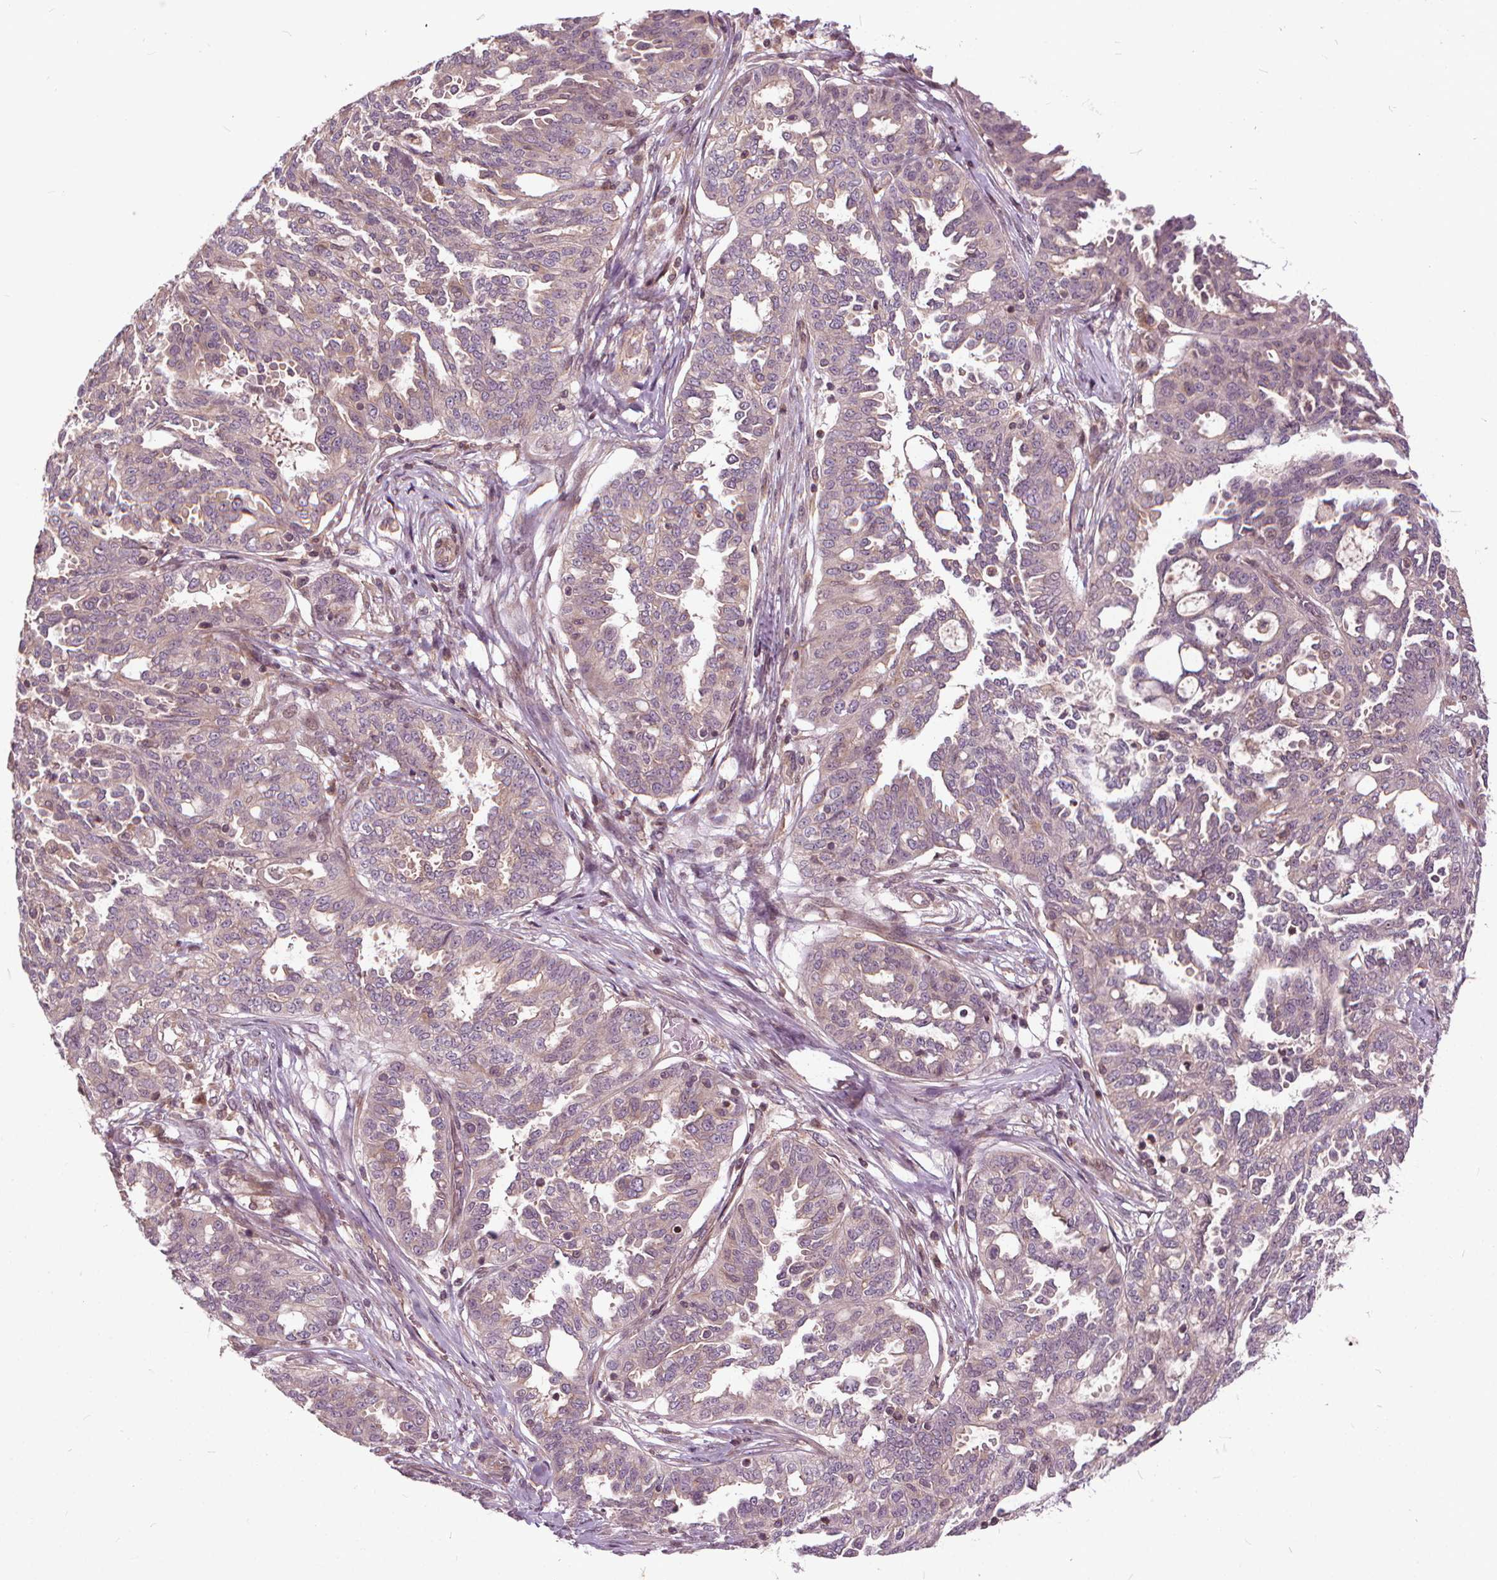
{"staining": {"intensity": "negative", "quantity": "none", "location": "none"}, "tissue": "ovarian cancer", "cell_type": "Tumor cells", "image_type": "cancer", "snomed": [{"axis": "morphology", "description": "Cystadenocarcinoma, serous, NOS"}, {"axis": "topography", "description": "Ovary"}], "caption": "This histopathology image is of ovarian cancer (serous cystadenocarcinoma) stained with IHC to label a protein in brown with the nuclei are counter-stained blue. There is no positivity in tumor cells.", "gene": "INPP5E", "patient": {"sex": "female", "age": 67}}